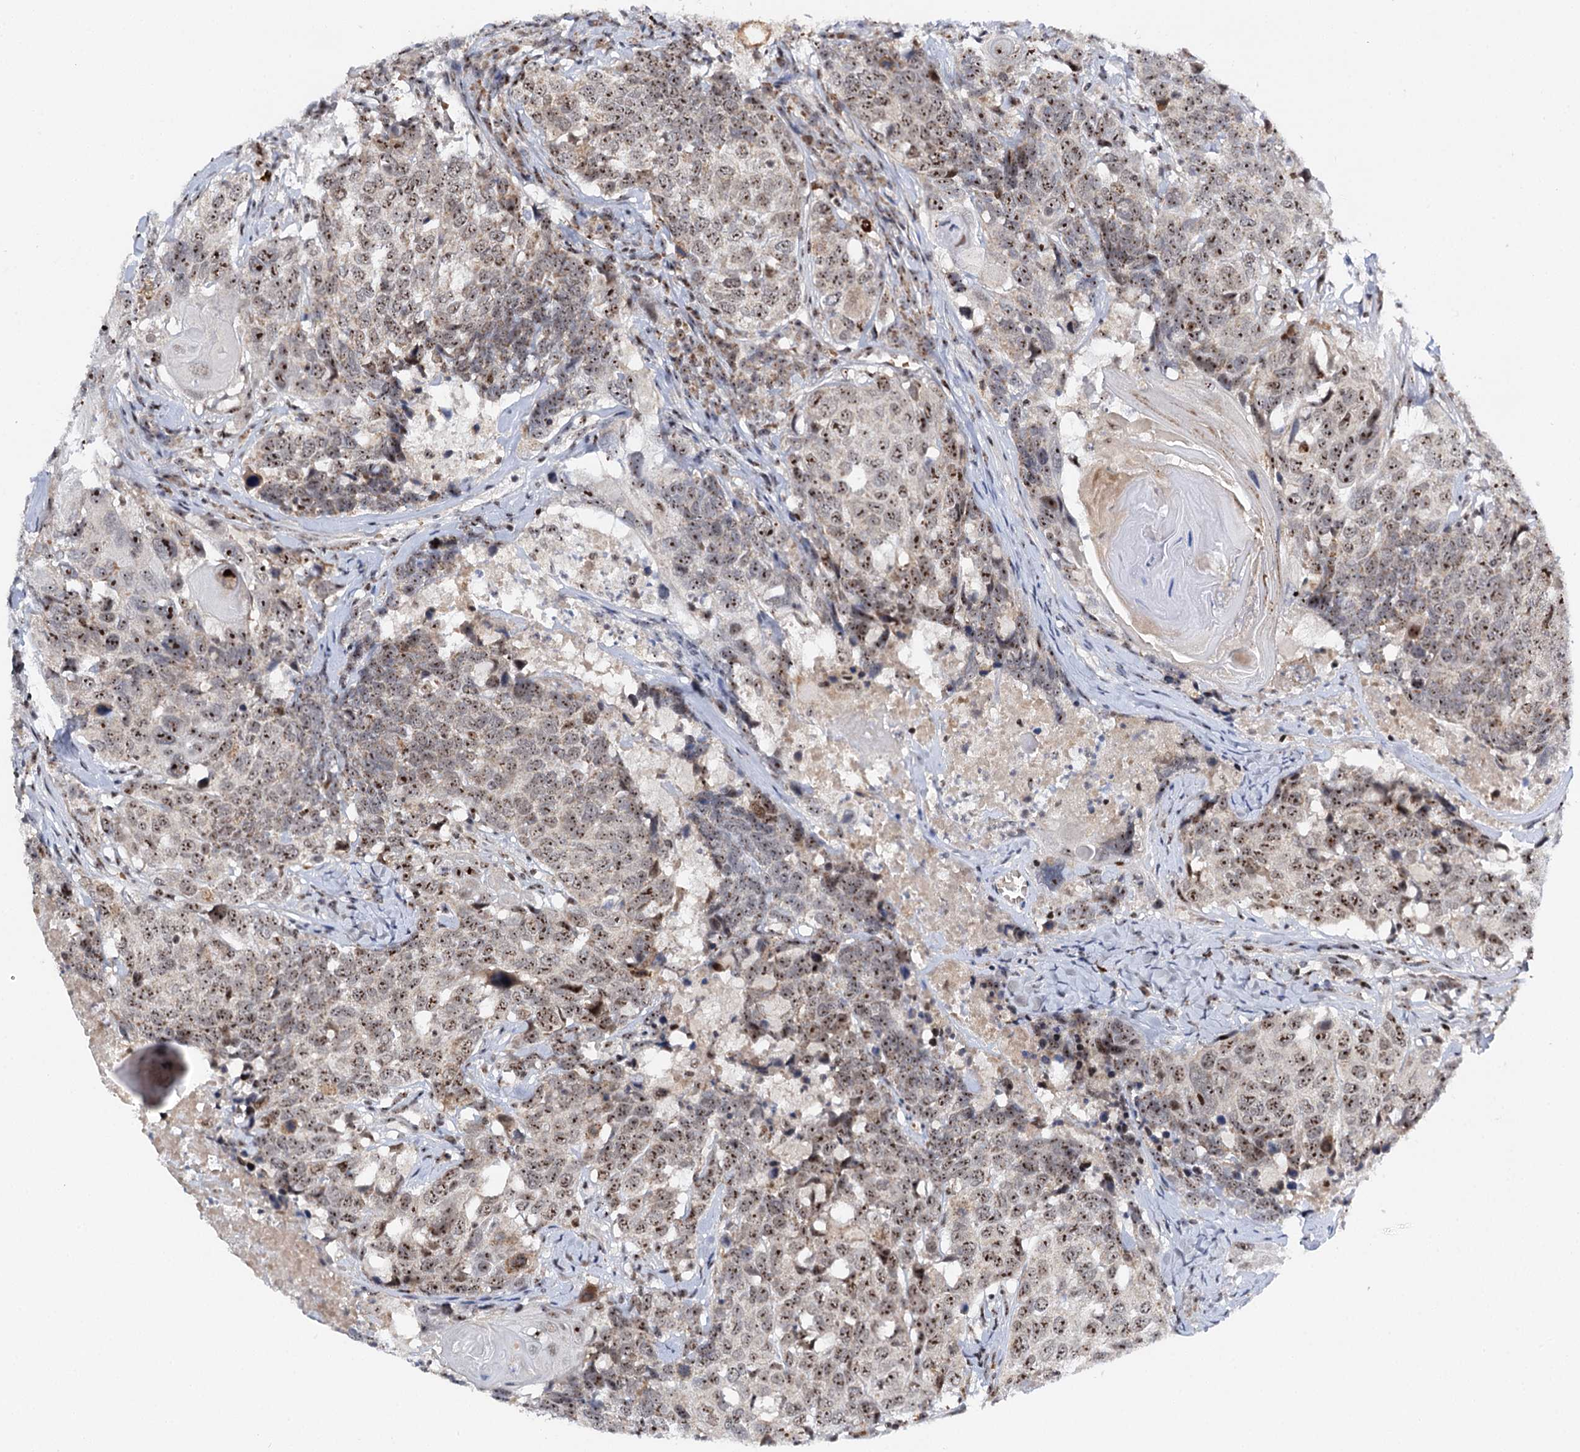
{"staining": {"intensity": "moderate", "quantity": ">75%", "location": "nuclear"}, "tissue": "head and neck cancer", "cell_type": "Tumor cells", "image_type": "cancer", "snomed": [{"axis": "morphology", "description": "Squamous cell carcinoma, NOS"}, {"axis": "topography", "description": "Head-Neck"}], "caption": "The image exhibits staining of head and neck squamous cell carcinoma, revealing moderate nuclear protein expression (brown color) within tumor cells.", "gene": "BUD13", "patient": {"sex": "male", "age": 66}}